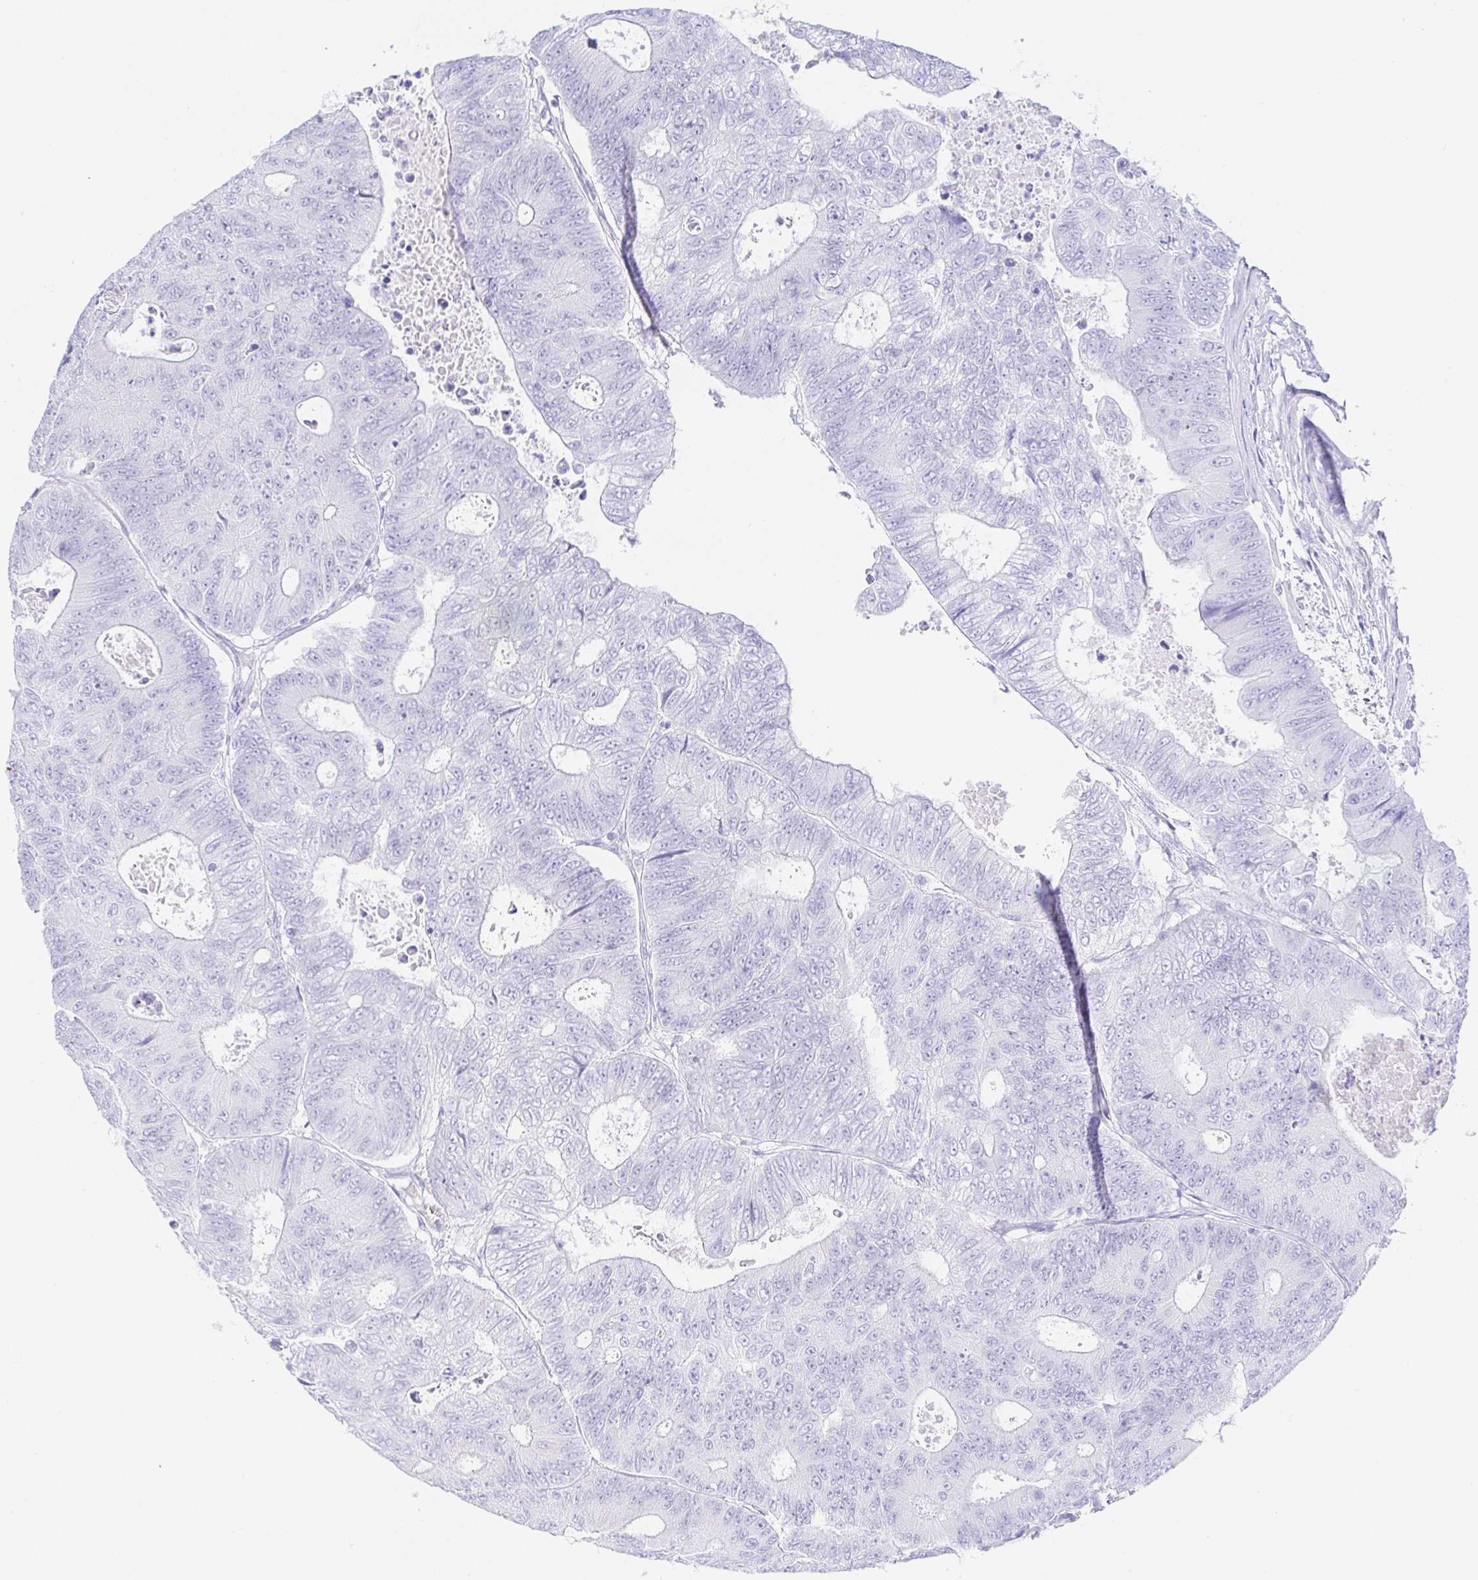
{"staining": {"intensity": "negative", "quantity": "none", "location": "none"}, "tissue": "colorectal cancer", "cell_type": "Tumor cells", "image_type": "cancer", "snomed": [{"axis": "morphology", "description": "Adenocarcinoma, NOS"}, {"axis": "topography", "description": "Colon"}], "caption": "This histopathology image is of colorectal cancer stained with immunohistochemistry to label a protein in brown with the nuclei are counter-stained blue. There is no expression in tumor cells.", "gene": "PAX8", "patient": {"sex": "female", "age": 48}}